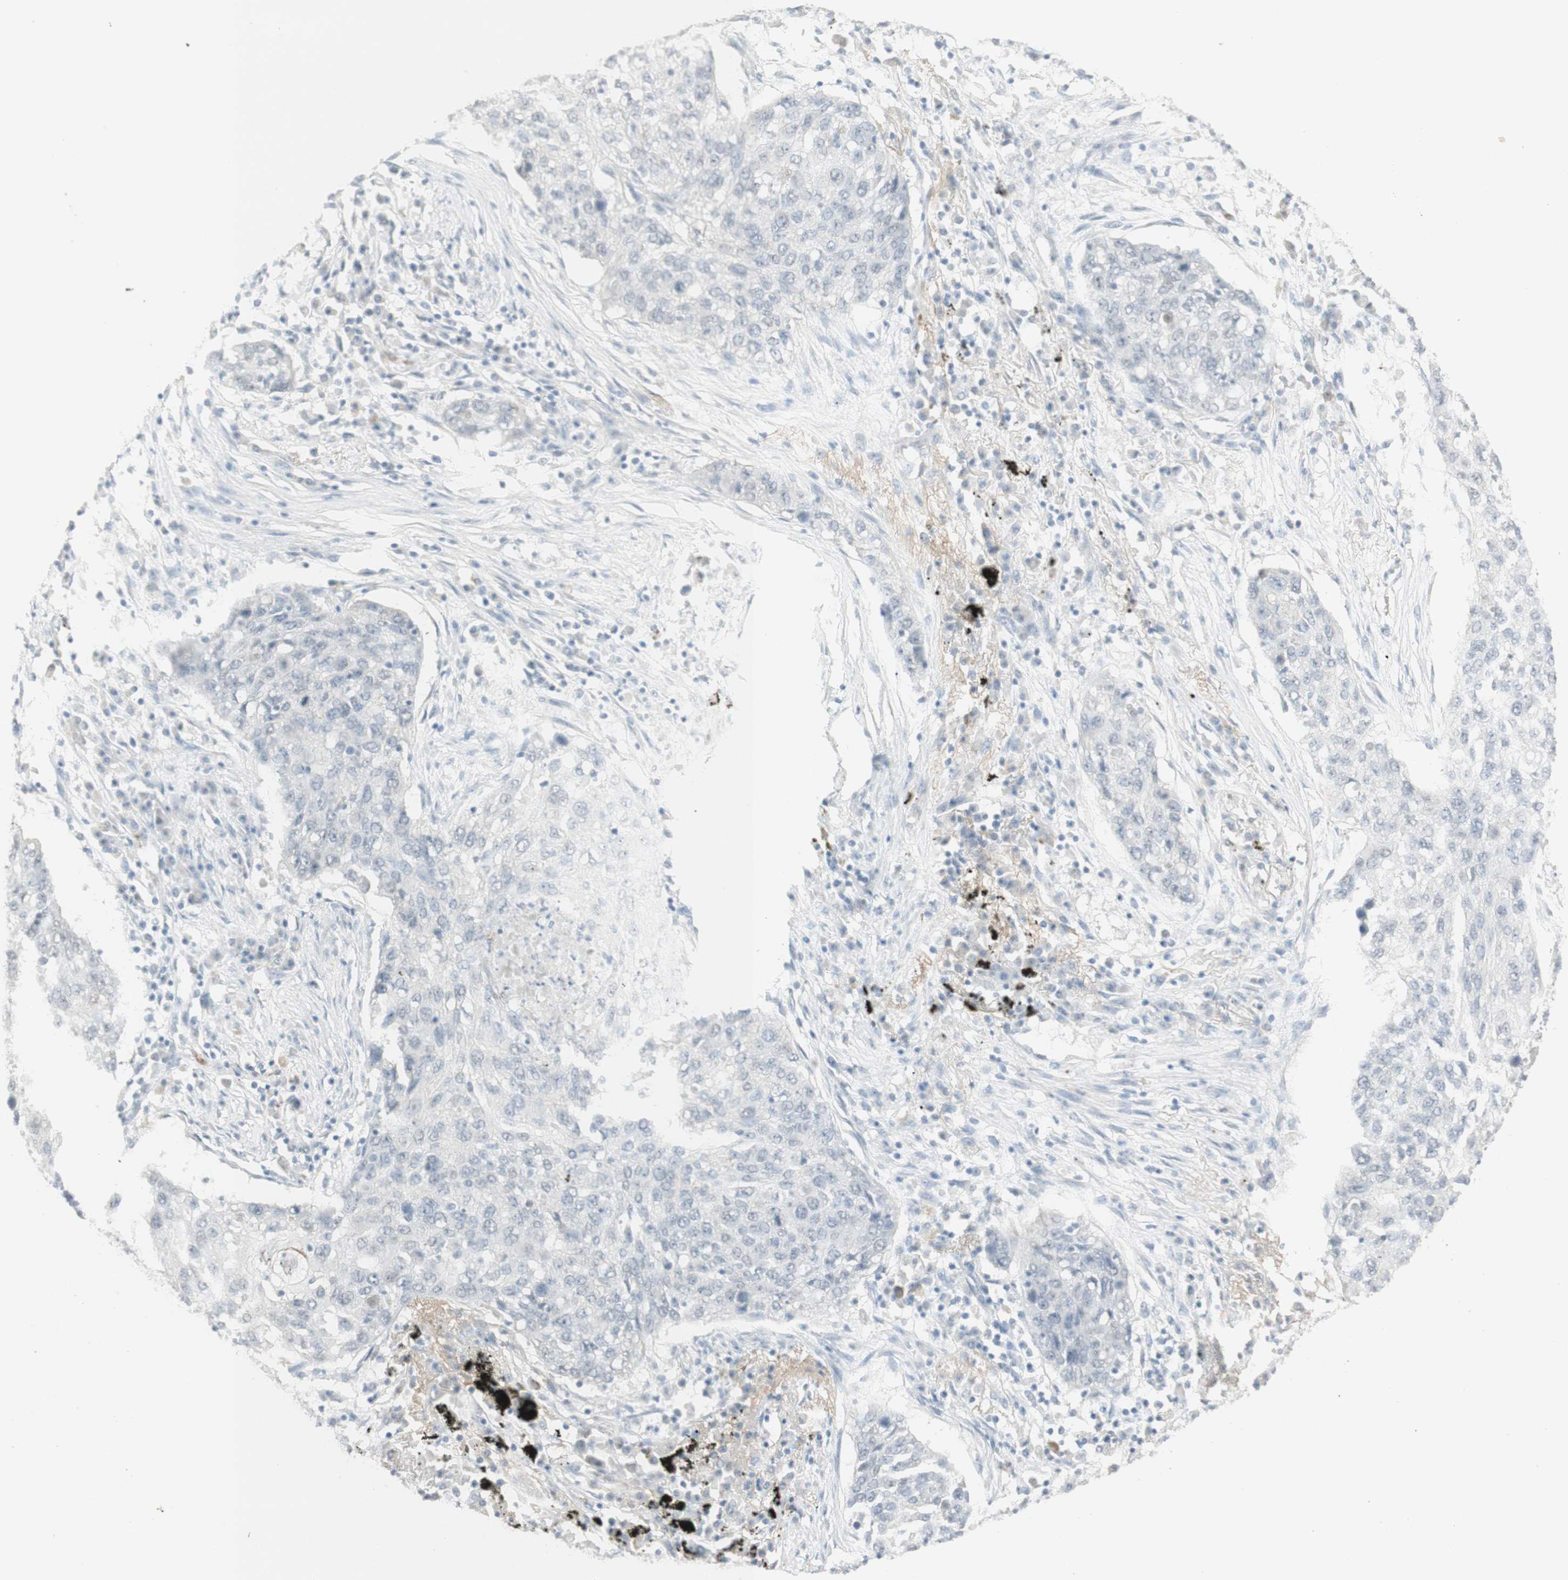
{"staining": {"intensity": "negative", "quantity": "none", "location": "none"}, "tissue": "lung cancer", "cell_type": "Tumor cells", "image_type": "cancer", "snomed": [{"axis": "morphology", "description": "Squamous cell carcinoma, NOS"}, {"axis": "topography", "description": "Lung"}], "caption": "This histopathology image is of lung cancer (squamous cell carcinoma) stained with immunohistochemistry to label a protein in brown with the nuclei are counter-stained blue. There is no staining in tumor cells.", "gene": "MUC3A", "patient": {"sex": "female", "age": 63}}